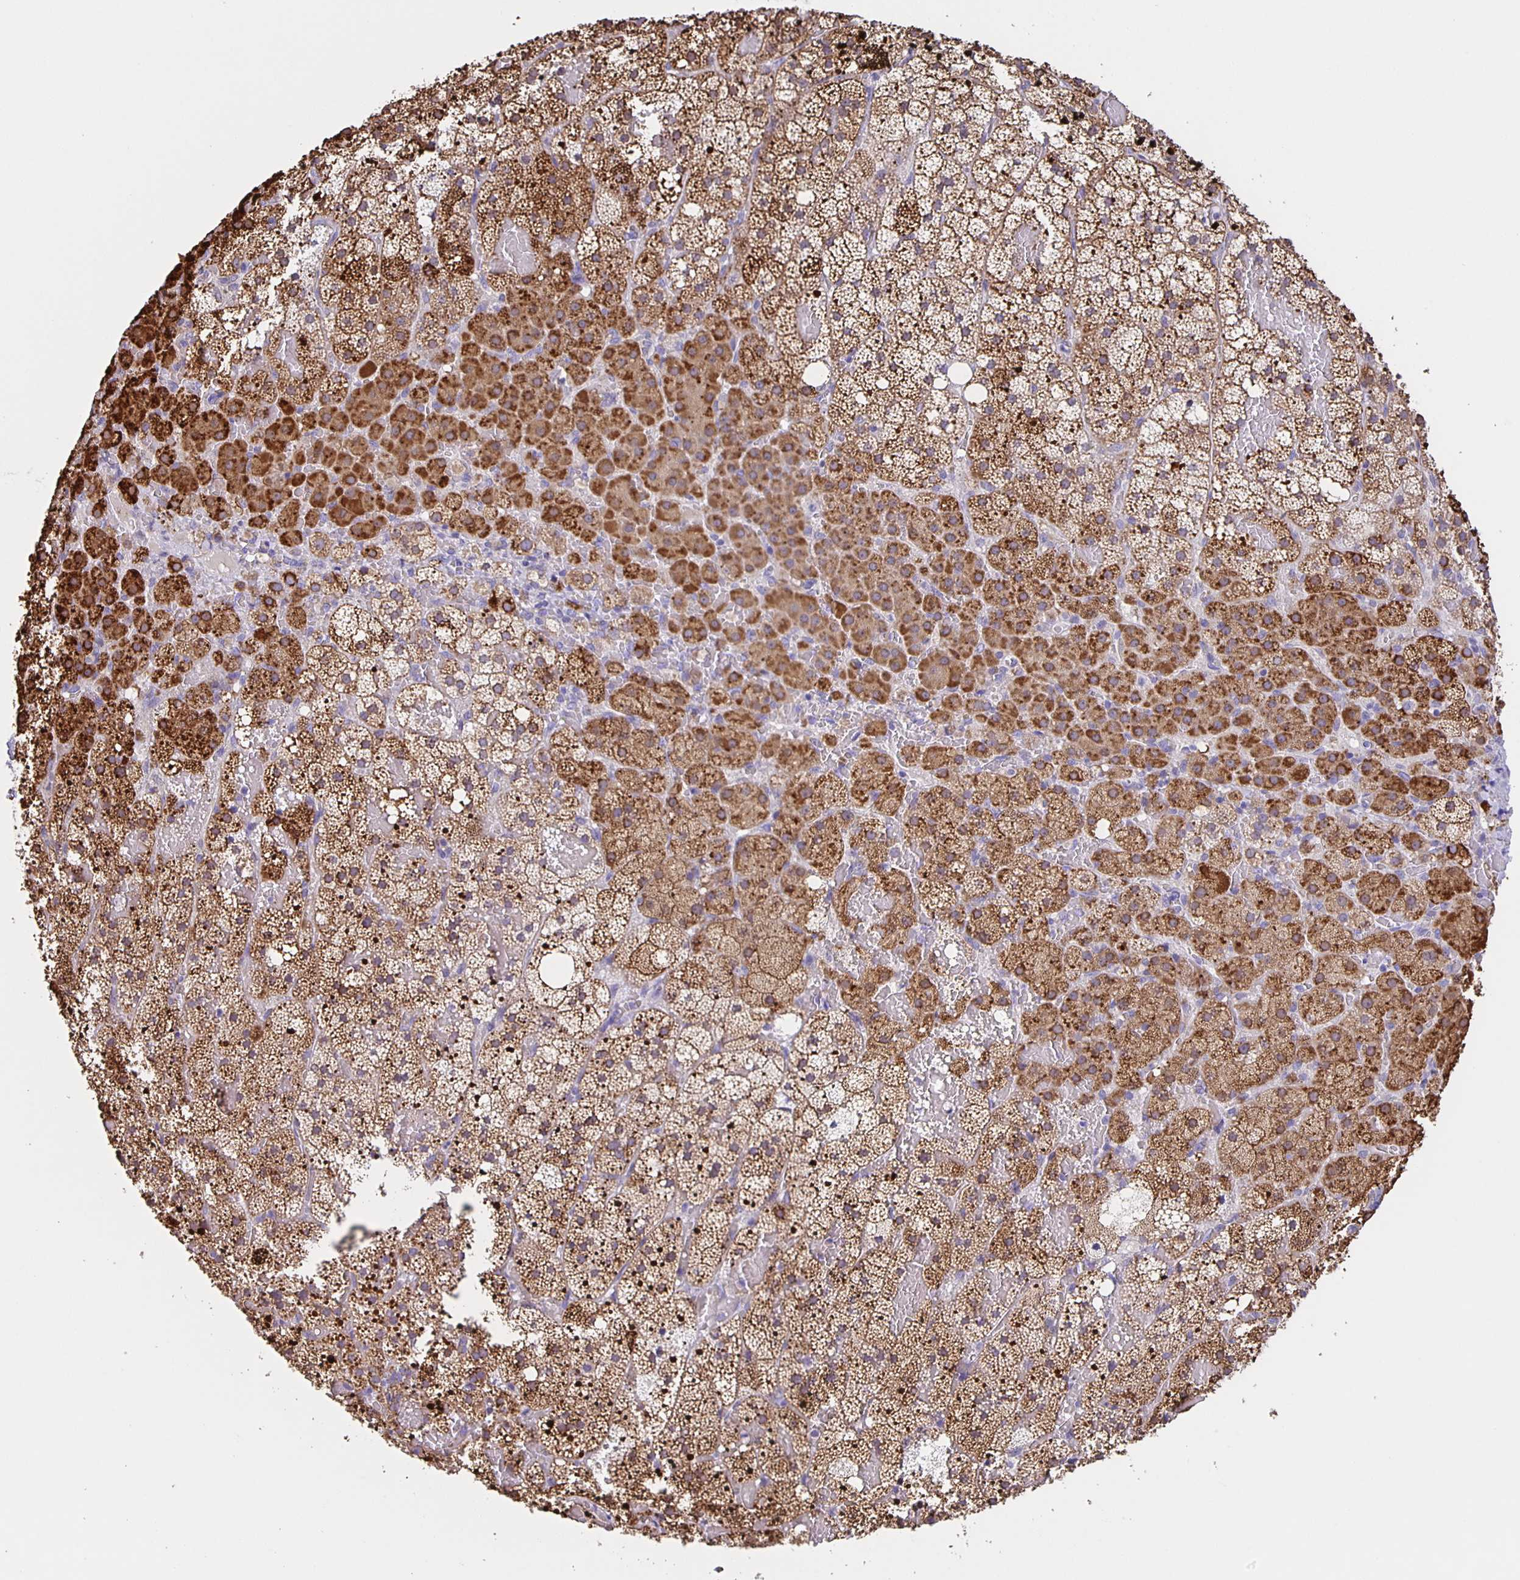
{"staining": {"intensity": "strong", "quantity": "25%-75%", "location": "cytoplasmic/membranous"}, "tissue": "adrenal gland", "cell_type": "Glandular cells", "image_type": "normal", "snomed": [{"axis": "morphology", "description": "Normal tissue, NOS"}, {"axis": "topography", "description": "Adrenal gland"}], "caption": "IHC (DAB) staining of benign adrenal gland shows strong cytoplasmic/membranous protein expression in approximately 25%-75% of glandular cells. IHC stains the protein in brown and the nuclei are stained blue.", "gene": "JMJD4", "patient": {"sex": "male", "age": 53}}